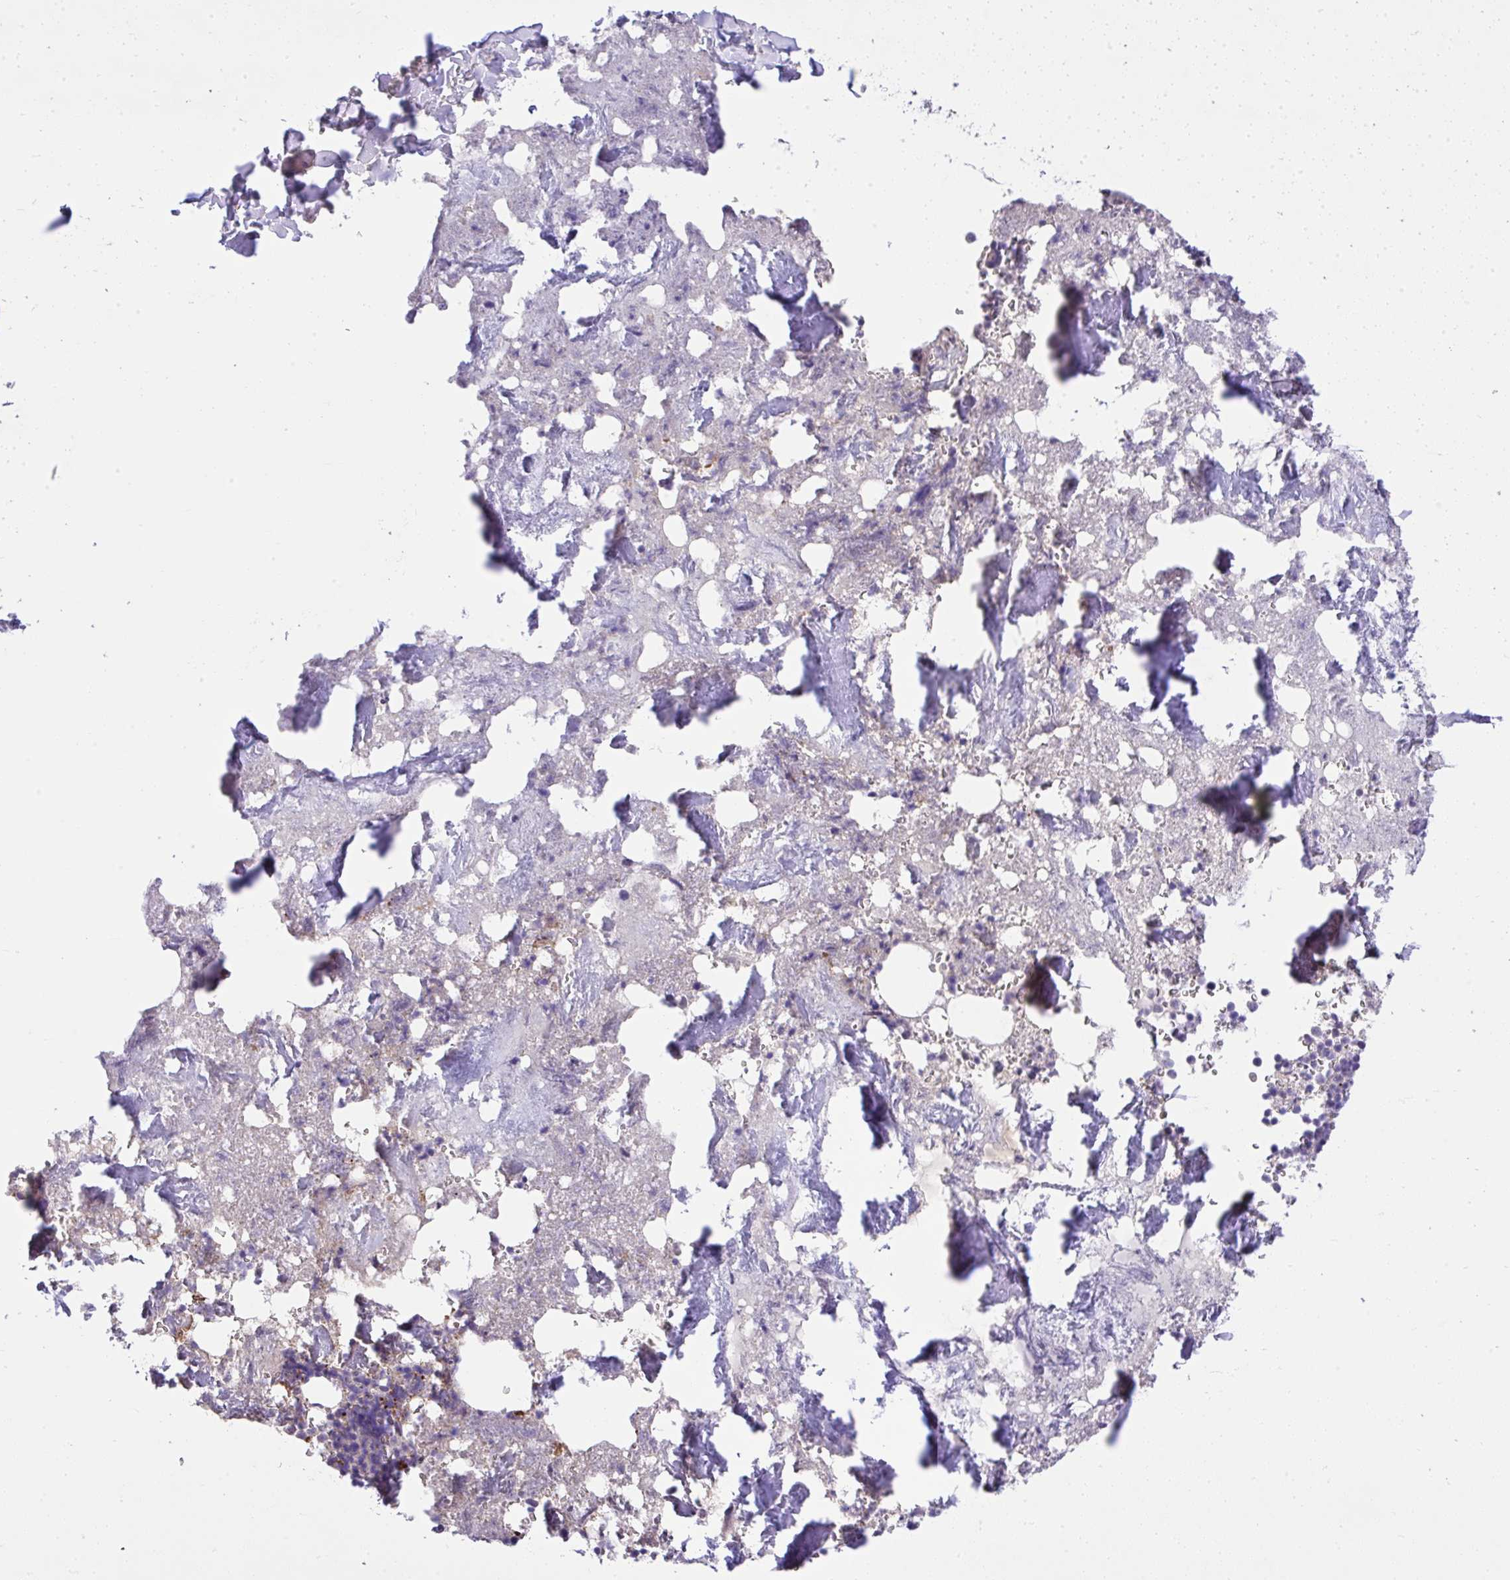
{"staining": {"intensity": "negative", "quantity": "none", "location": "none"}, "tissue": "bone marrow", "cell_type": "Hematopoietic cells", "image_type": "normal", "snomed": [{"axis": "morphology", "description": "Normal tissue, NOS"}, {"axis": "topography", "description": "Bone marrow"}], "caption": "A photomicrograph of bone marrow stained for a protein exhibits no brown staining in hematopoietic cells. The staining is performed using DAB (3,3'-diaminobenzidine) brown chromogen with nuclei counter-stained in using hematoxylin.", "gene": "CHIA", "patient": {"sex": "female", "age": 42}}